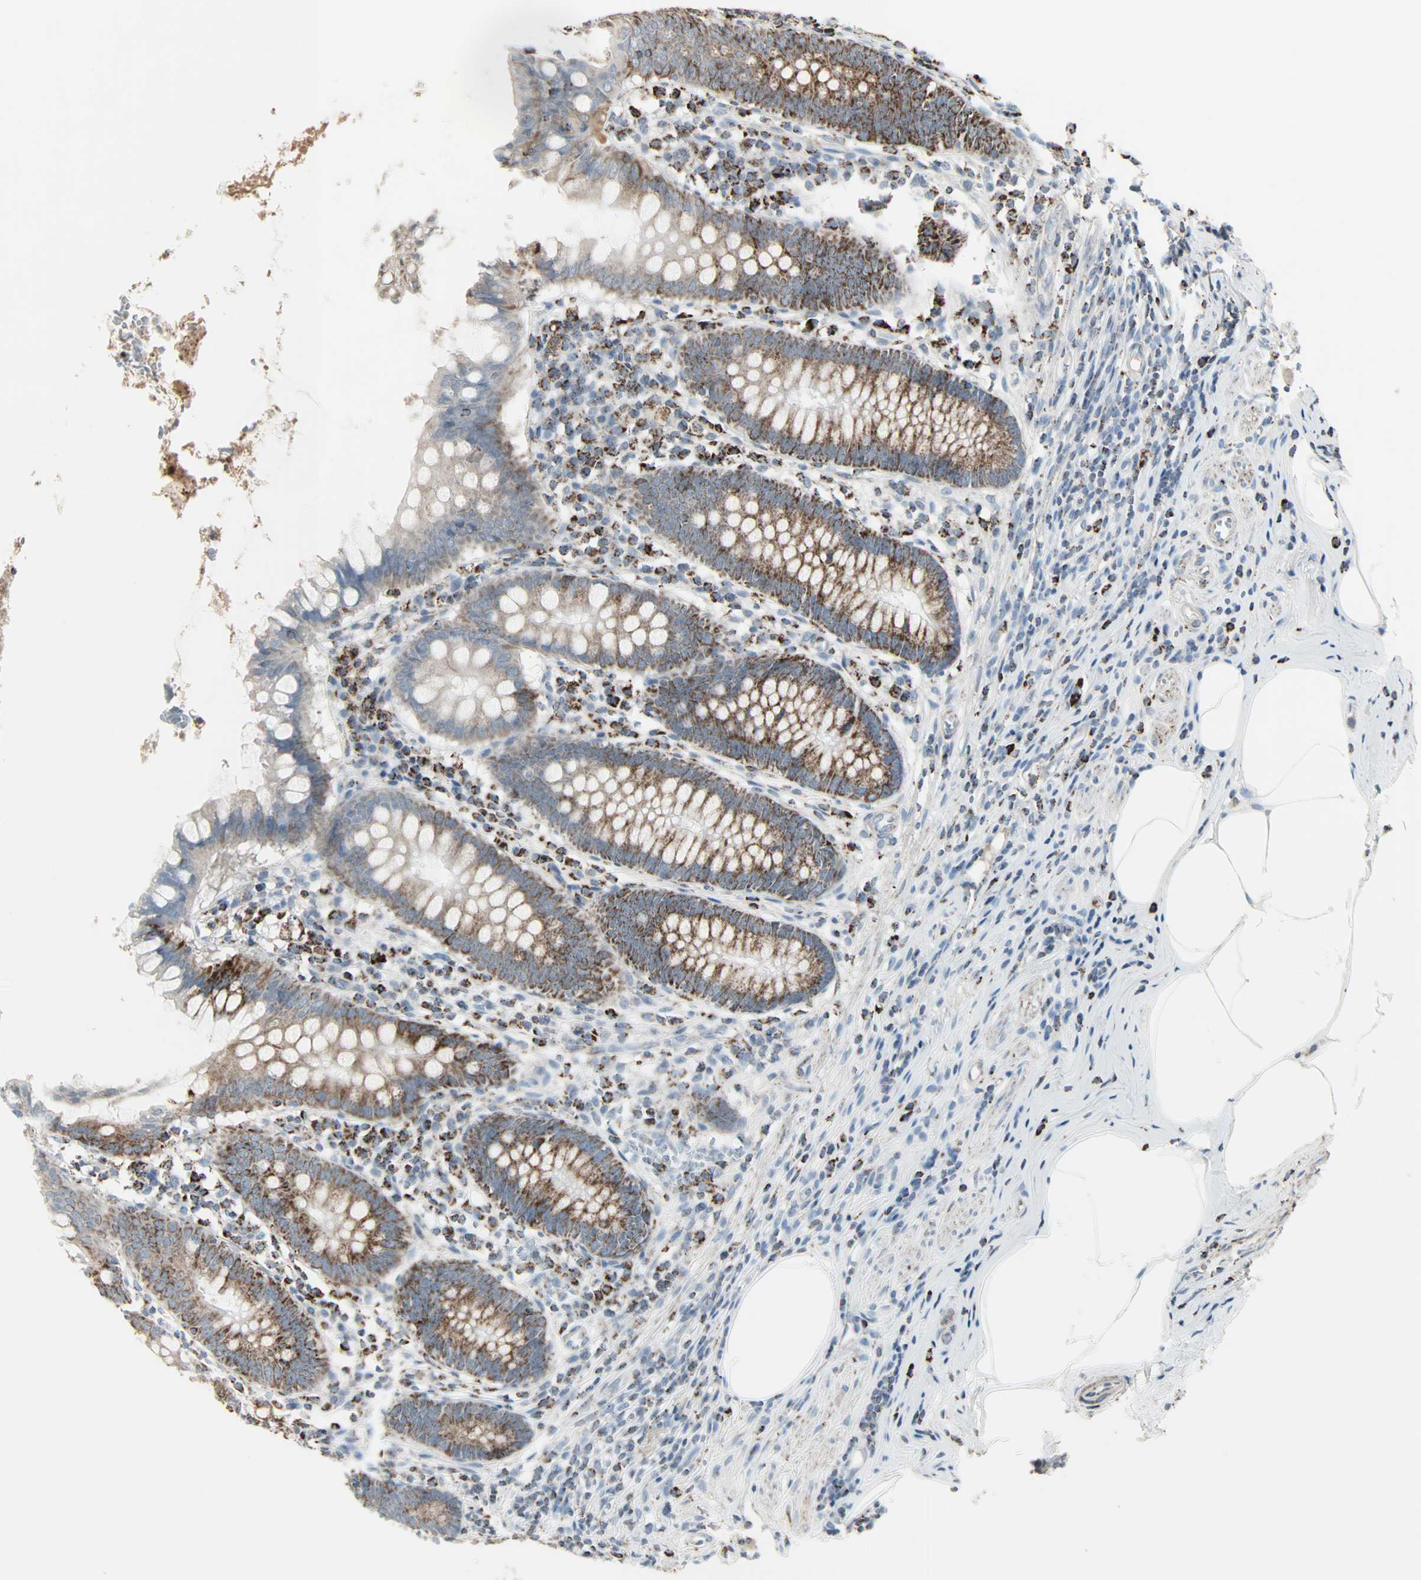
{"staining": {"intensity": "strong", "quantity": ">75%", "location": "cytoplasmic/membranous"}, "tissue": "appendix", "cell_type": "Glandular cells", "image_type": "normal", "snomed": [{"axis": "morphology", "description": "Normal tissue, NOS"}, {"axis": "topography", "description": "Appendix"}], "caption": "IHC staining of unremarkable appendix, which demonstrates high levels of strong cytoplasmic/membranous positivity in approximately >75% of glandular cells indicating strong cytoplasmic/membranous protein positivity. The staining was performed using DAB (brown) for protein detection and nuclei were counterstained in hematoxylin (blue).", "gene": "IDH2", "patient": {"sex": "female", "age": 50}}